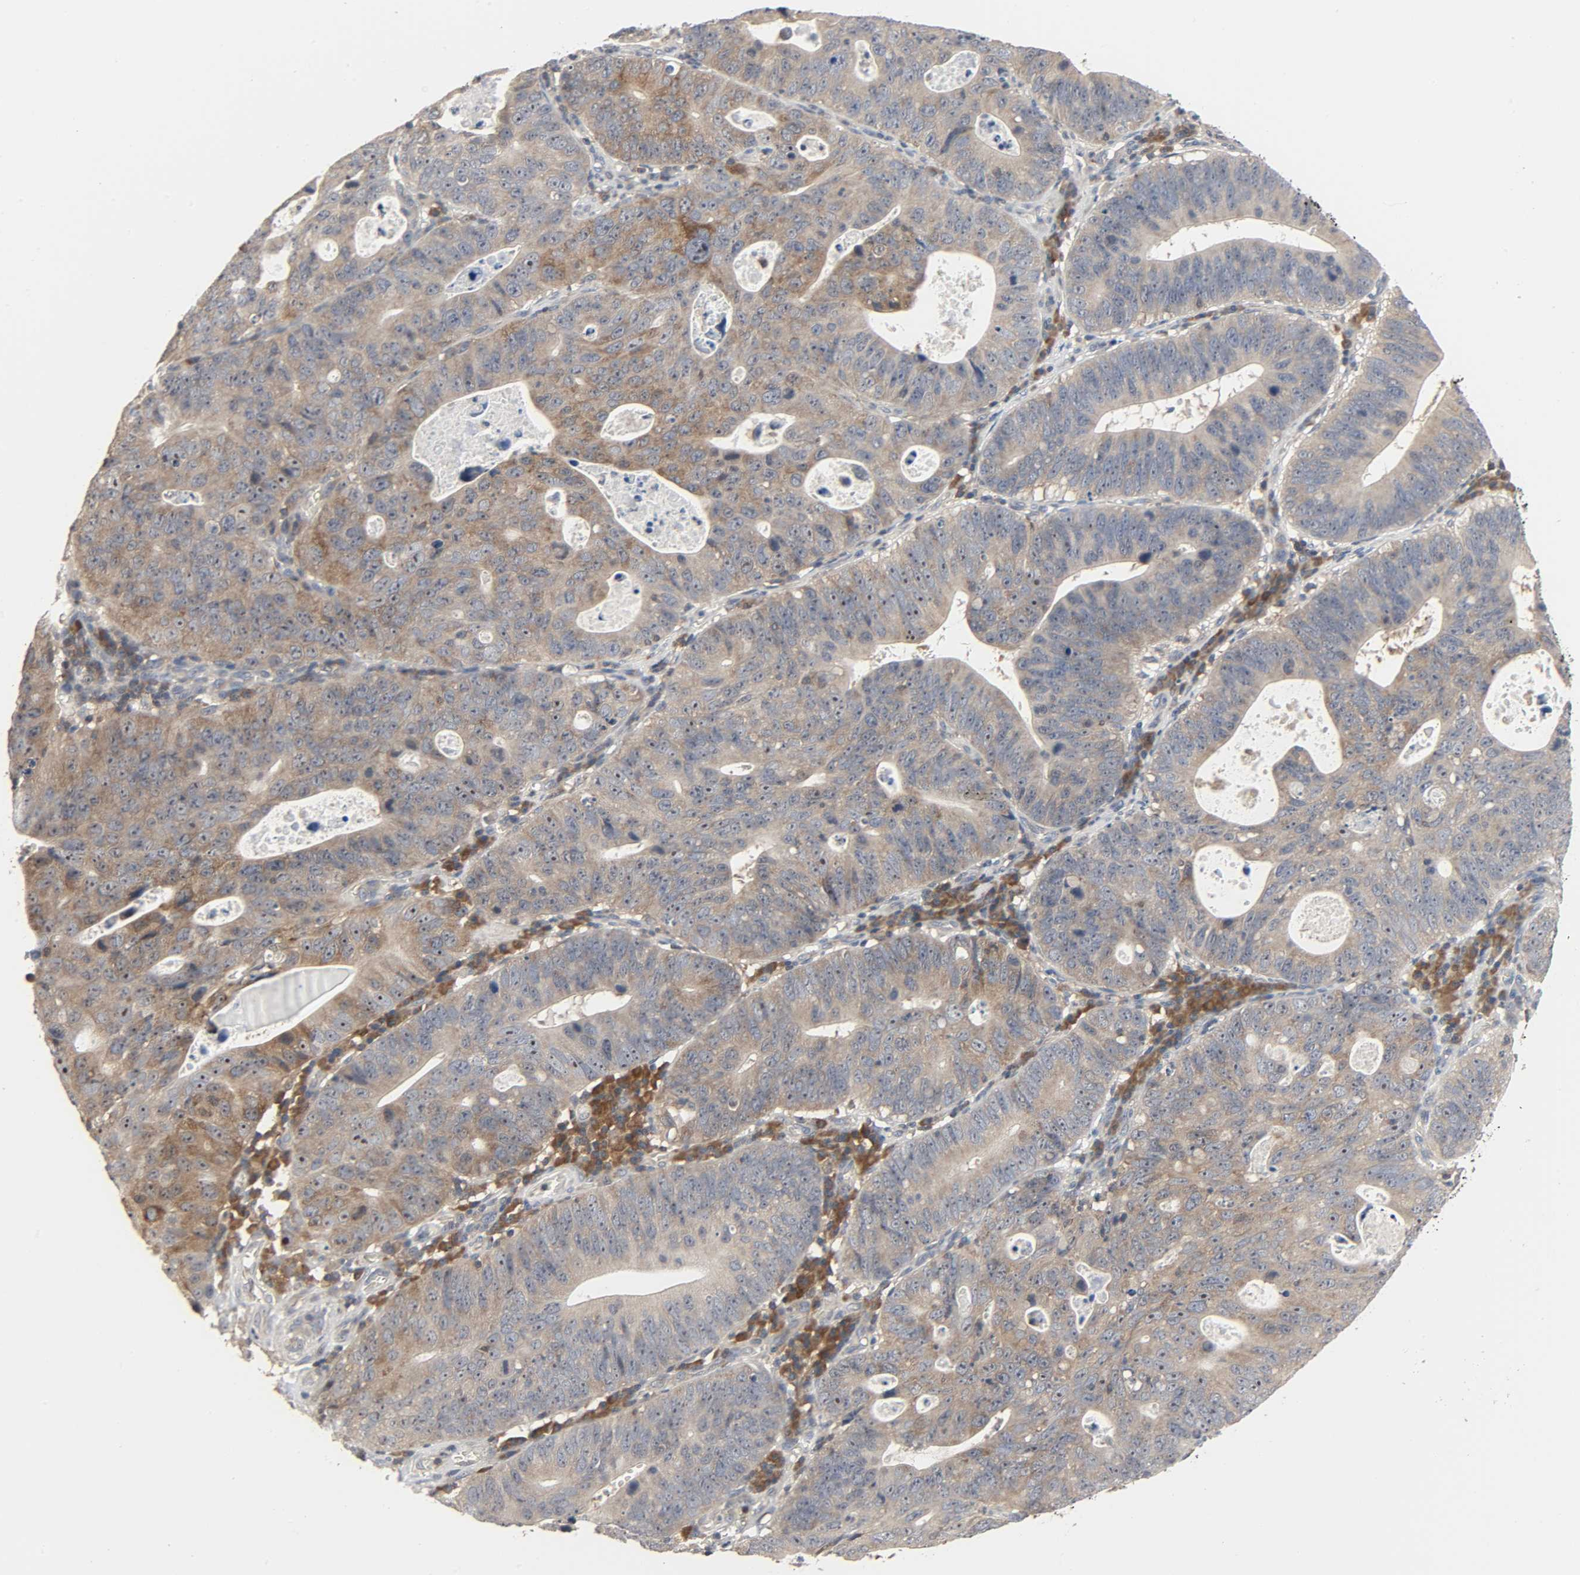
{"staining": {"intensity": "moderate", "quantity": ">75%", "location": "cytoplasmic/membranous,nuclear"}, "tissue": "stomach cancer", "cell_type": "Tumor cells", "image_type": "cancer", "snomed": [{"axis": "morphology", "description": "Adenocarcinoma, NOS"}, {"axis": "topography", "description": "Stomach"}], "caption": "A medium amount of moderate cytoplasmic/membranous and nuclear staining is seen in approximately >75% of tumor cells in stomach adenocarcinoma tissue.", "gene": "PLEKHA2", "patient": {"sex": "male", "age": 59}}